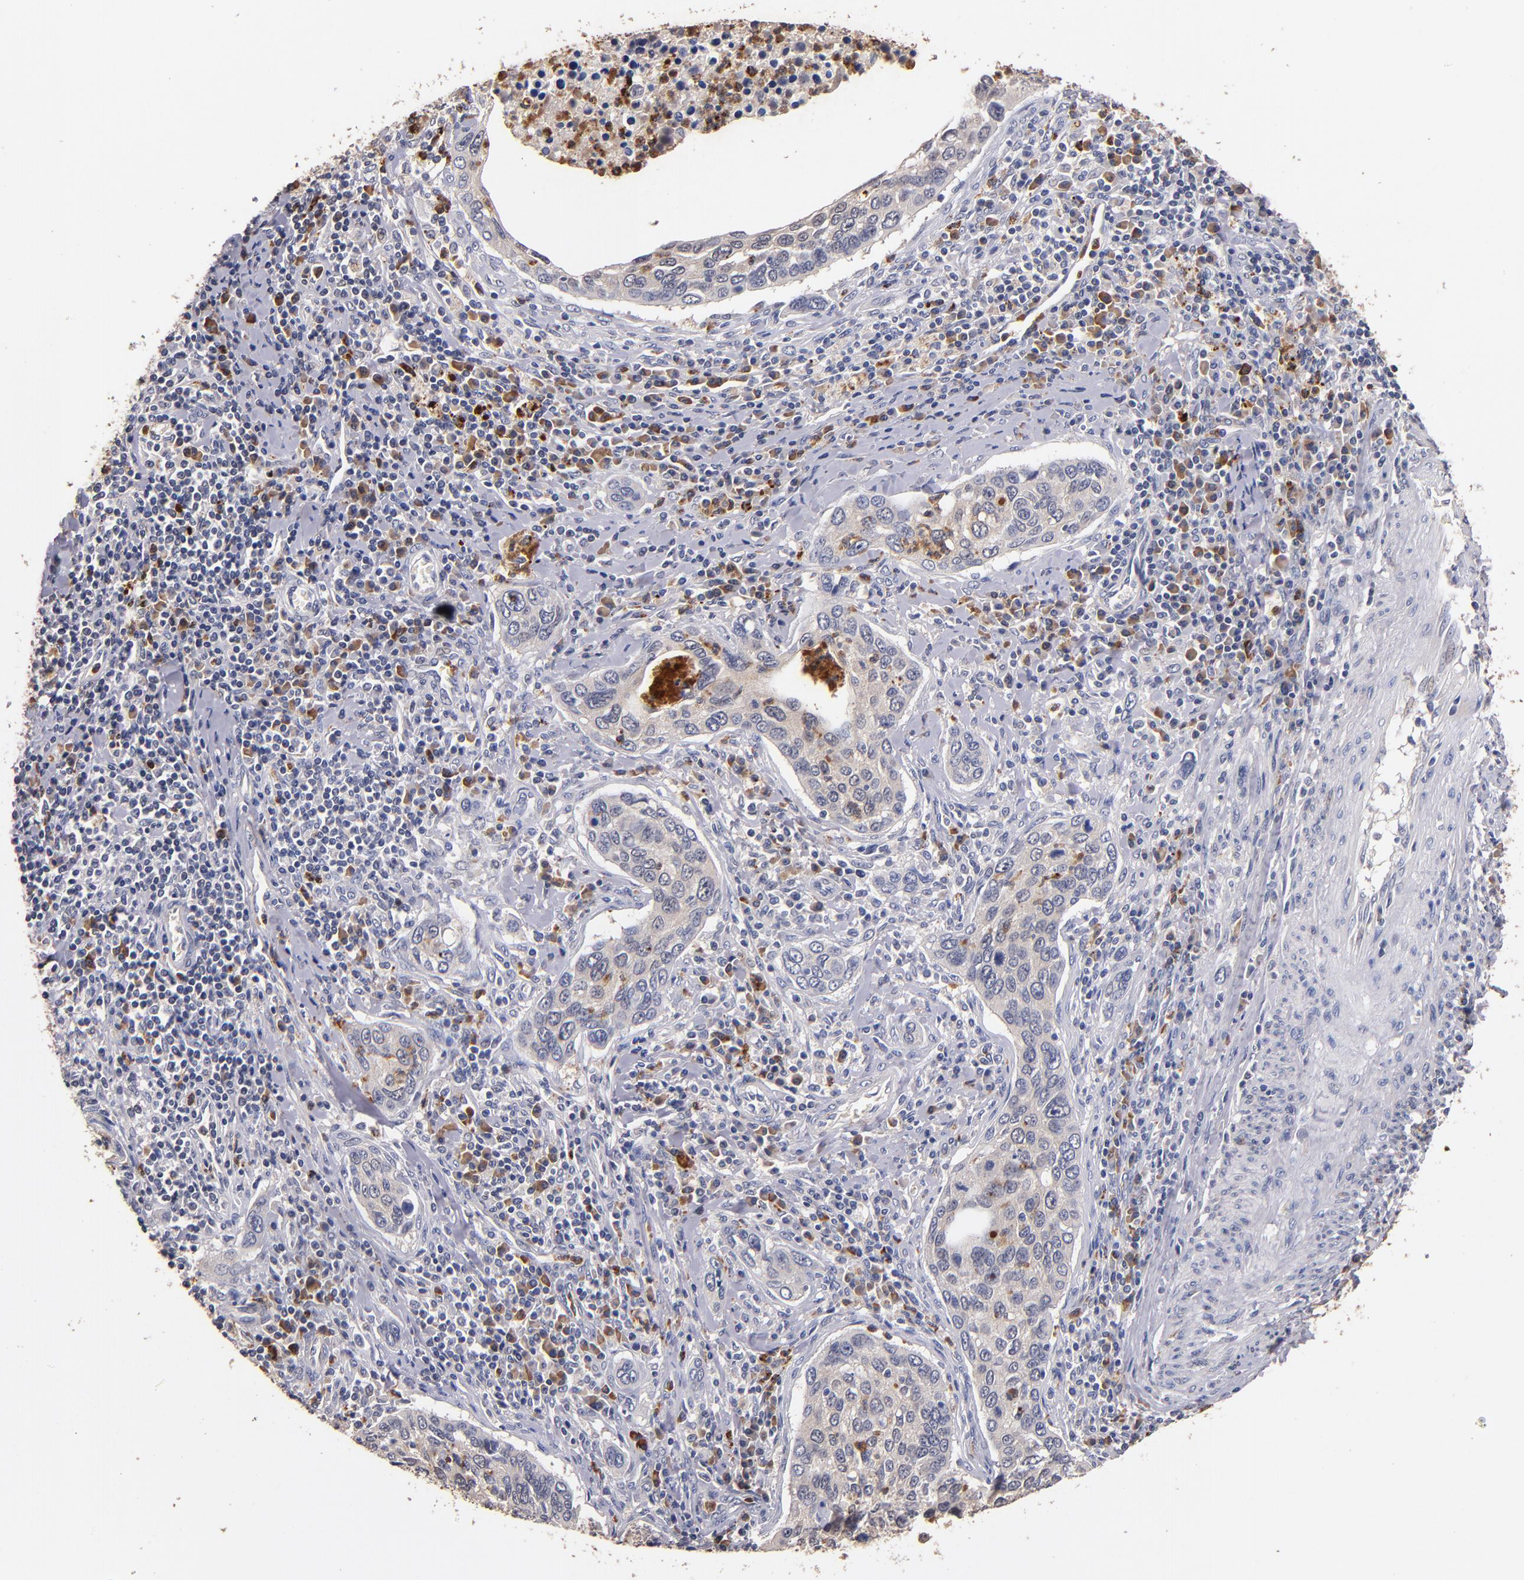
{"staining": {"intensity": "weak", "quantity": ">75%", "location": "cytoplasmic/membranous"}, "tissue": "cervical cancer", "cell_type": "Tumor cells", "image_type": "cancer", "snomed": [{"axis": "morphology", "description": "Squamous cell carcinoma, NOS"}, {"axis": "topography", "description": "Cervix"}], "caption": "This histopathology image demonstrates immunohistochemistry staining of cervical squamous cell carcinoma, with low weak cytoplasmic/membranous positivity in about >75% of tumor cells.", "gene": "TTLL12", "patient": {"sex": "female", "age": 53}}